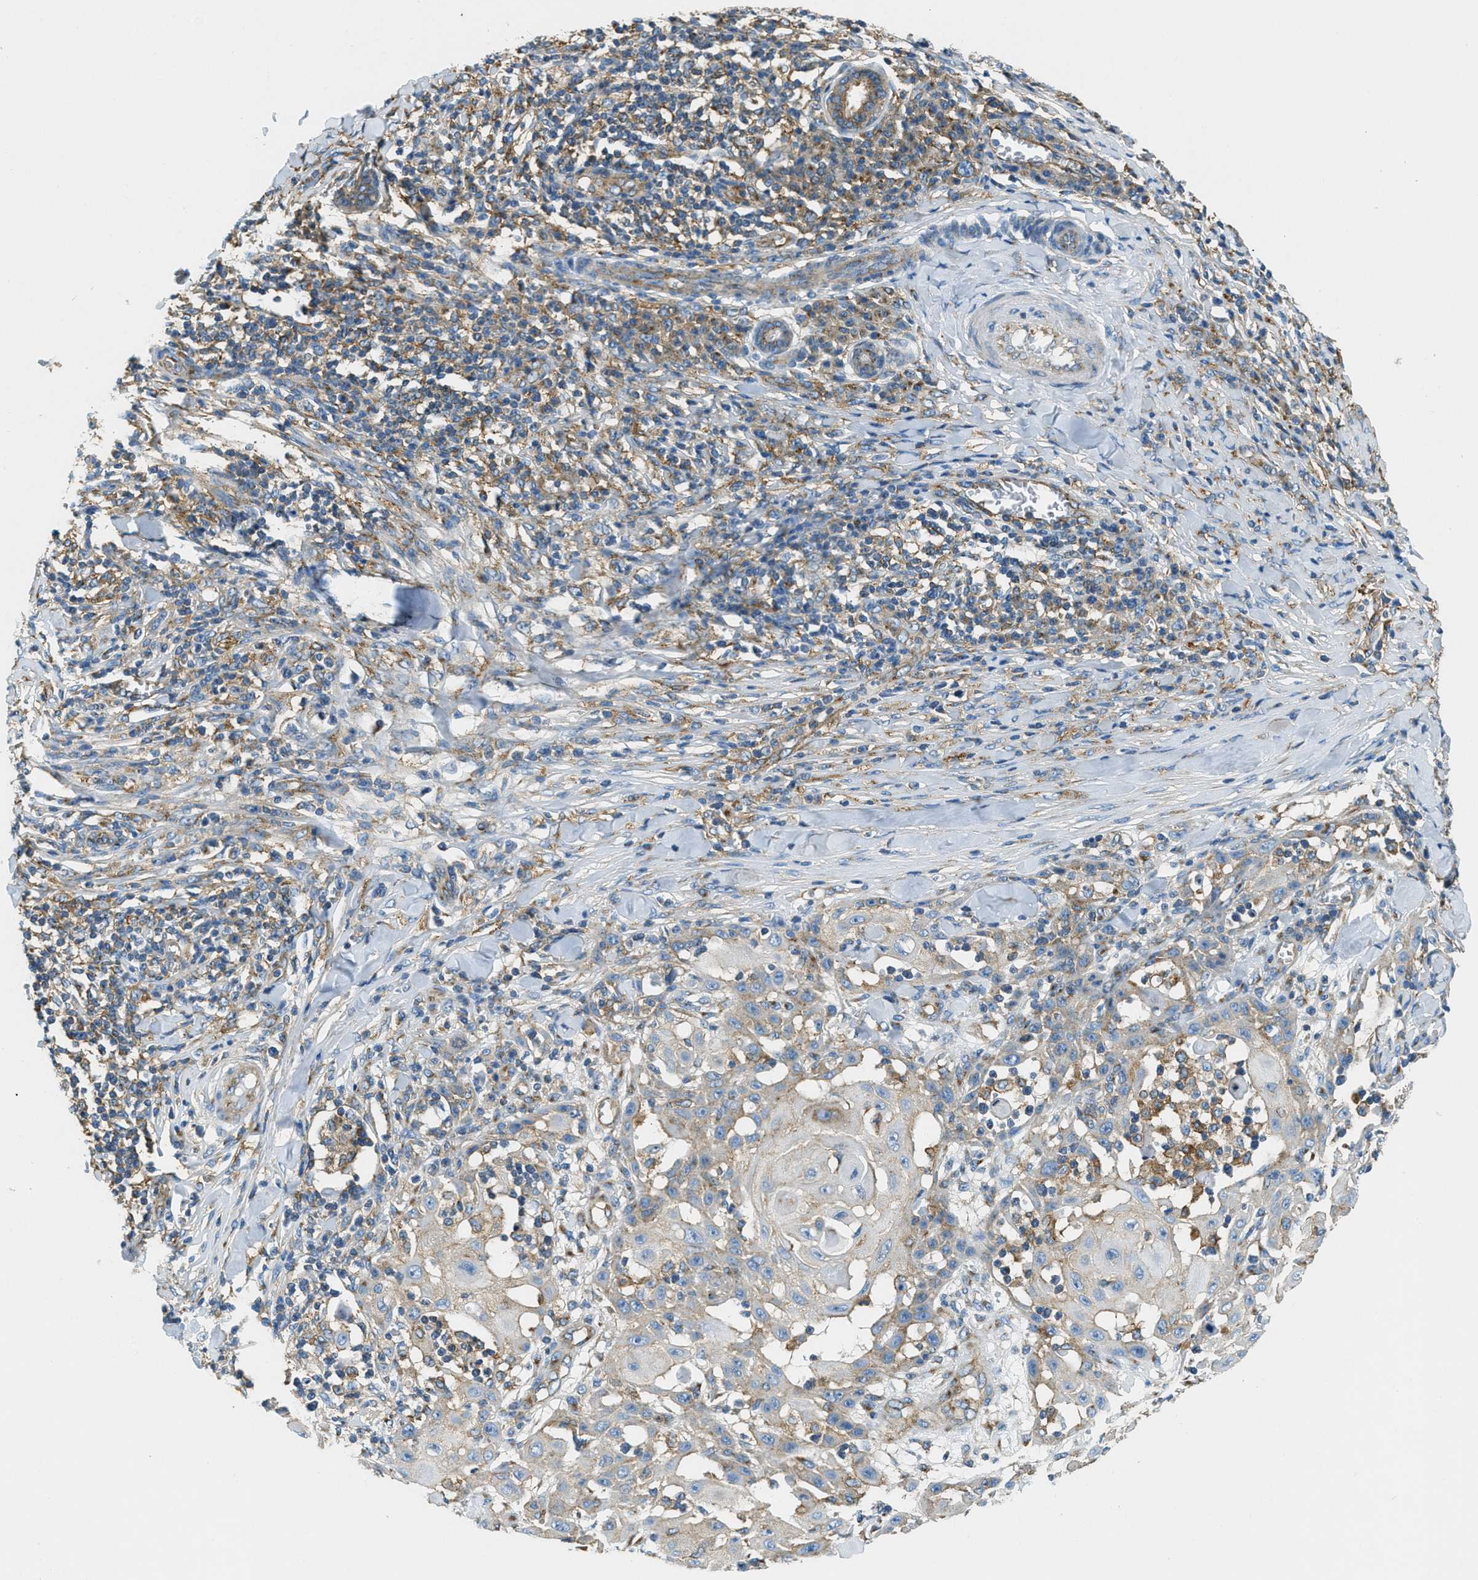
{"staining": {"intensity": "weak", "quantity": "25%-75%", "location": "cytoplasmic/membranous"}, "tissue": "skin cancer", "cell_type": "Tumor cells", "image_type": "cancer", "snomed": [{"axis": "morphology", "description": "Squamous cell carcinoma, NOS"}, {"axis": "topography", "description": "Skin"}], "caption": "Skin cancer stained for a protein shows weak cytoplasmic/membranous positivity in tumor cells. Nuclei are stained in blue.", "gene": "AP2B1", "patient": {"sex": "male", "age": 24}}